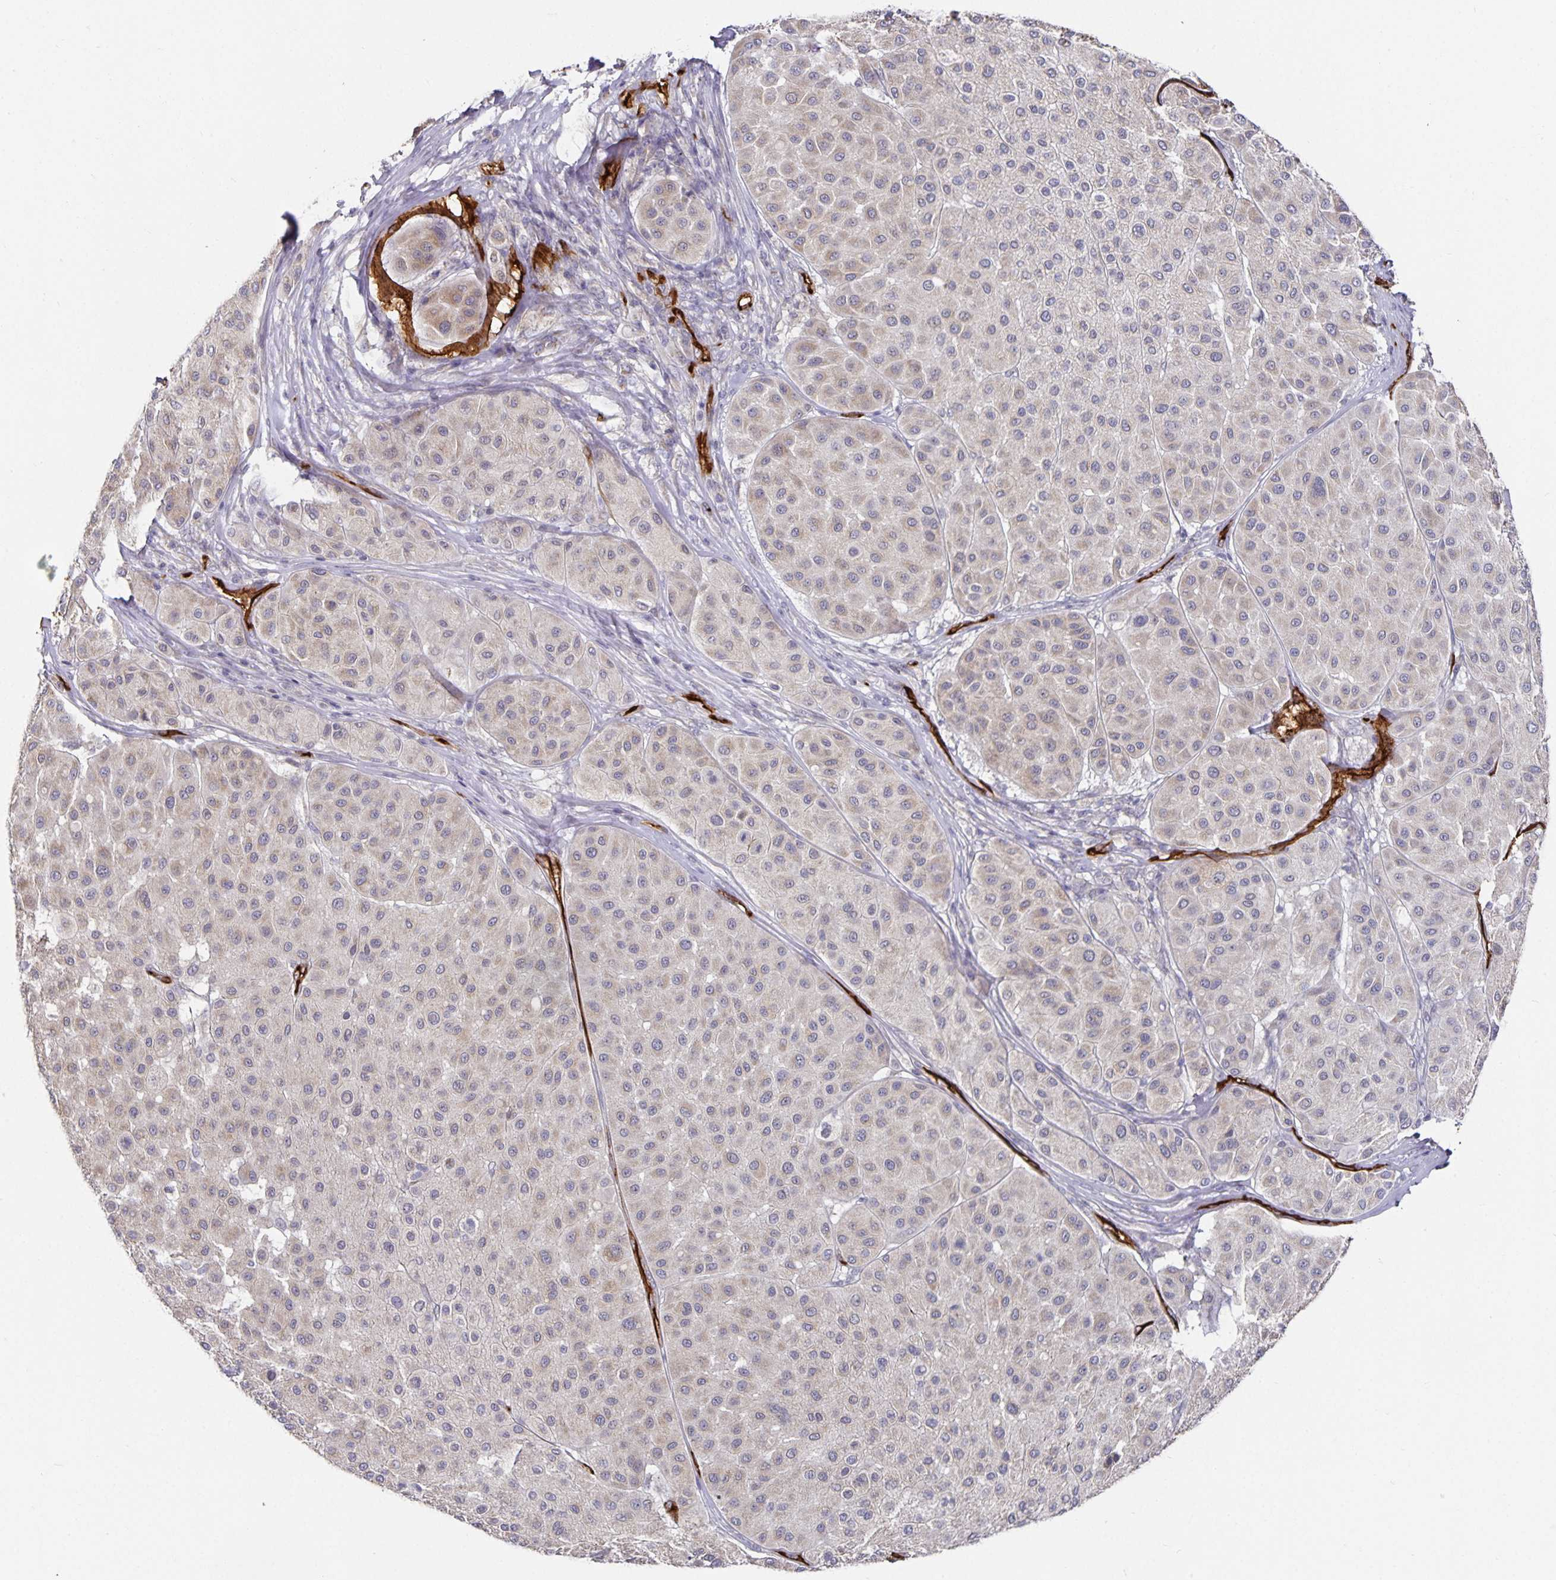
{"staining": {"intensity": "weak", "quantity": "<25%", "location": "cytoplasmic/membranous"}, "tissue": "melanoma", "cell_type": "Tumor cells", "image_type": "cancer", "snomed": [{"axis": "morphology", "description": "Malignant melanoma, Metastatic site"}, {"axis": "topography", "description": "Smooth muscle"}], "caption": "DAB immunohistochemical staining of human malignant melanoma (metastatic site) reveals no significant positivity in tumor cells.", "gene": "PODXL", "patient": {"sex": "male", "age": 41}}